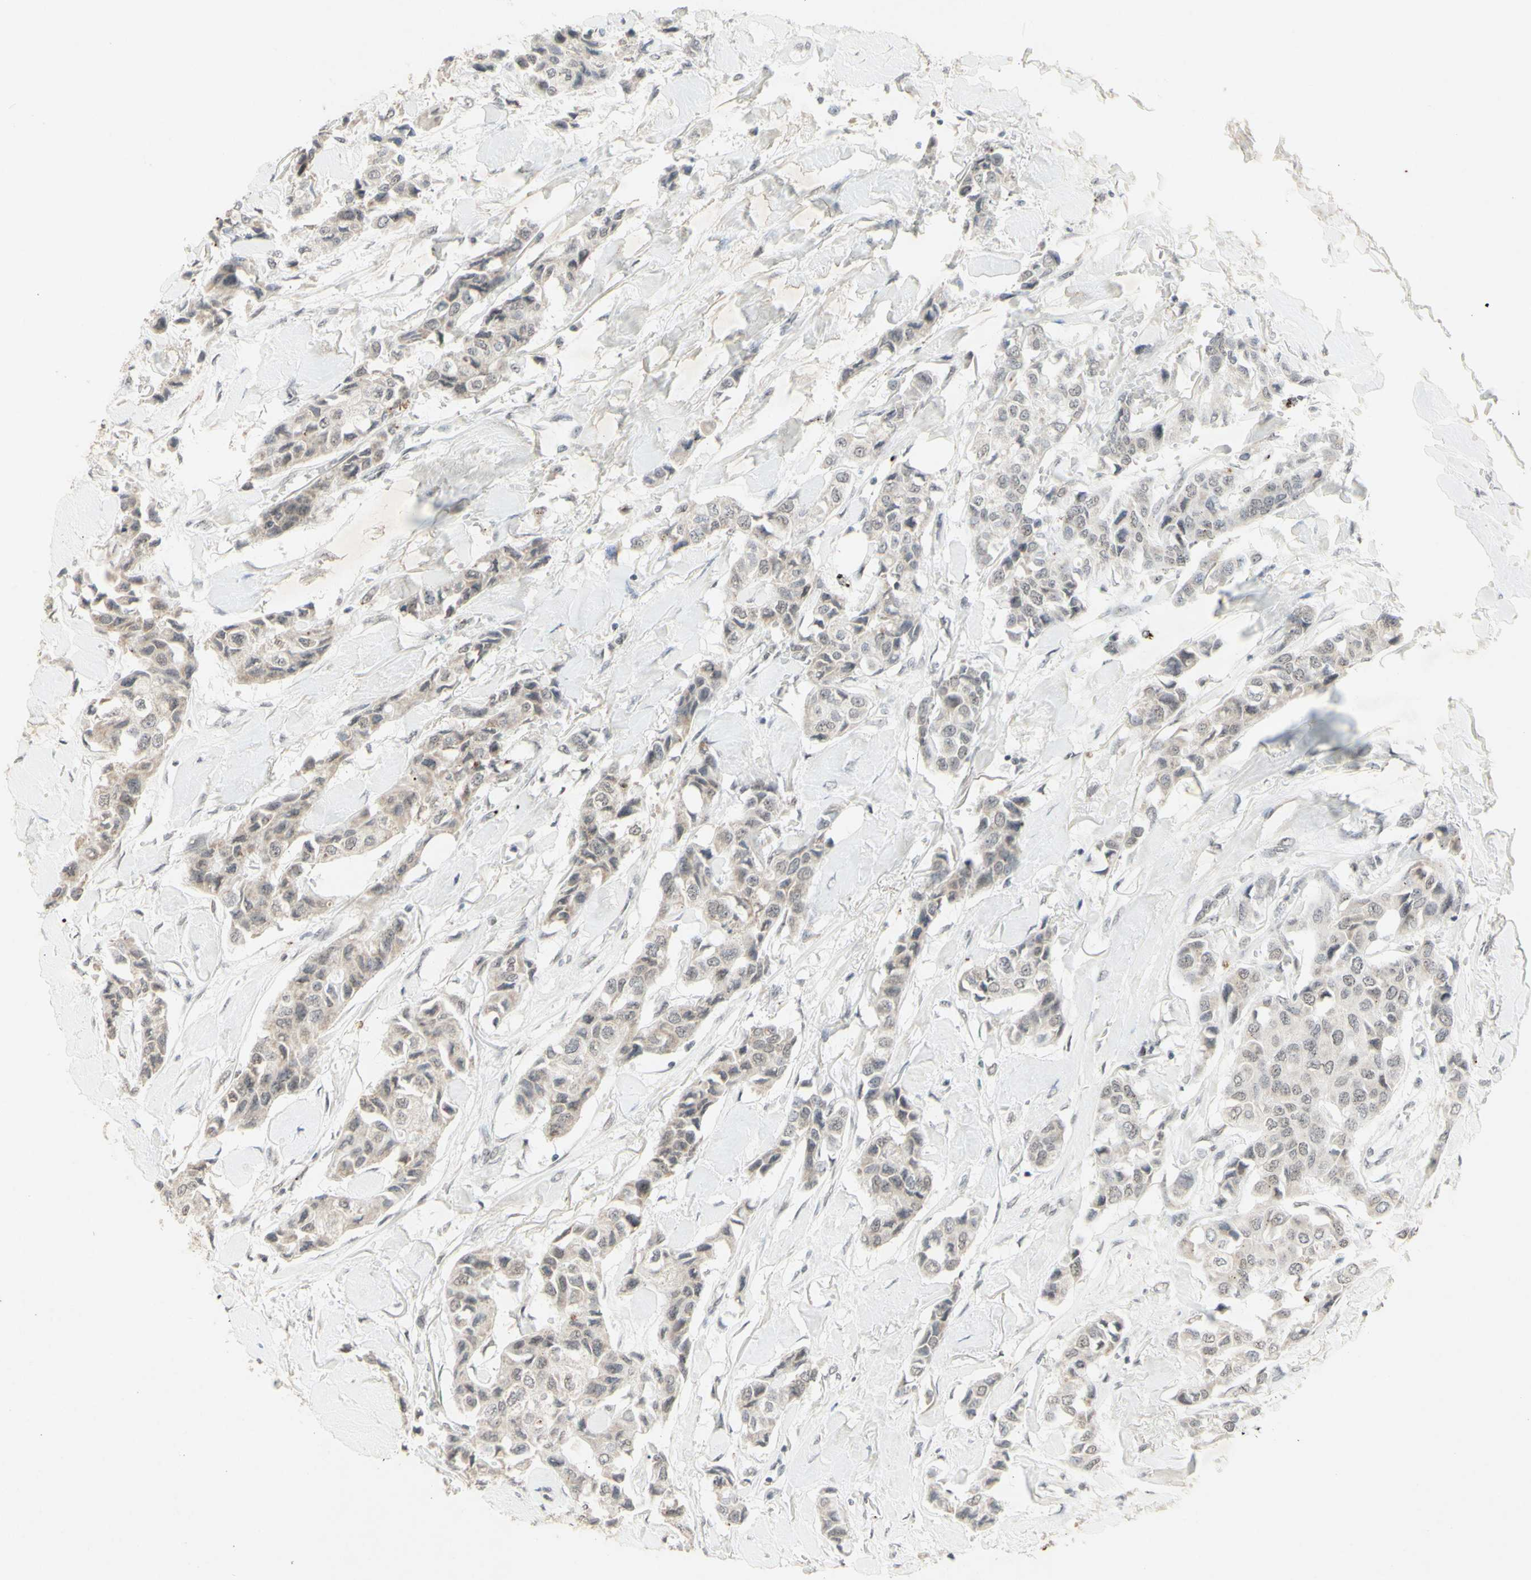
{"staining": {"intensity": "weak", "quantity": "<25%", "location": "cytoplasmic/membranous,nuclear"}, "tissue": "breast cancer", "cell_type": "Tumor cells", "image_type": "cancer", "snomed": [{"axis": "morphology", "description": "Duct carcinoma"}, {"axis": "topography", "description": "Breast"}], "caption": "Breast infiltrating ductal carcinoma was stained to show a protein in brown. There is no significant expression in tumor cells.", "gene": "CENPB", "patient": {"sex": "female", "age": 80}}